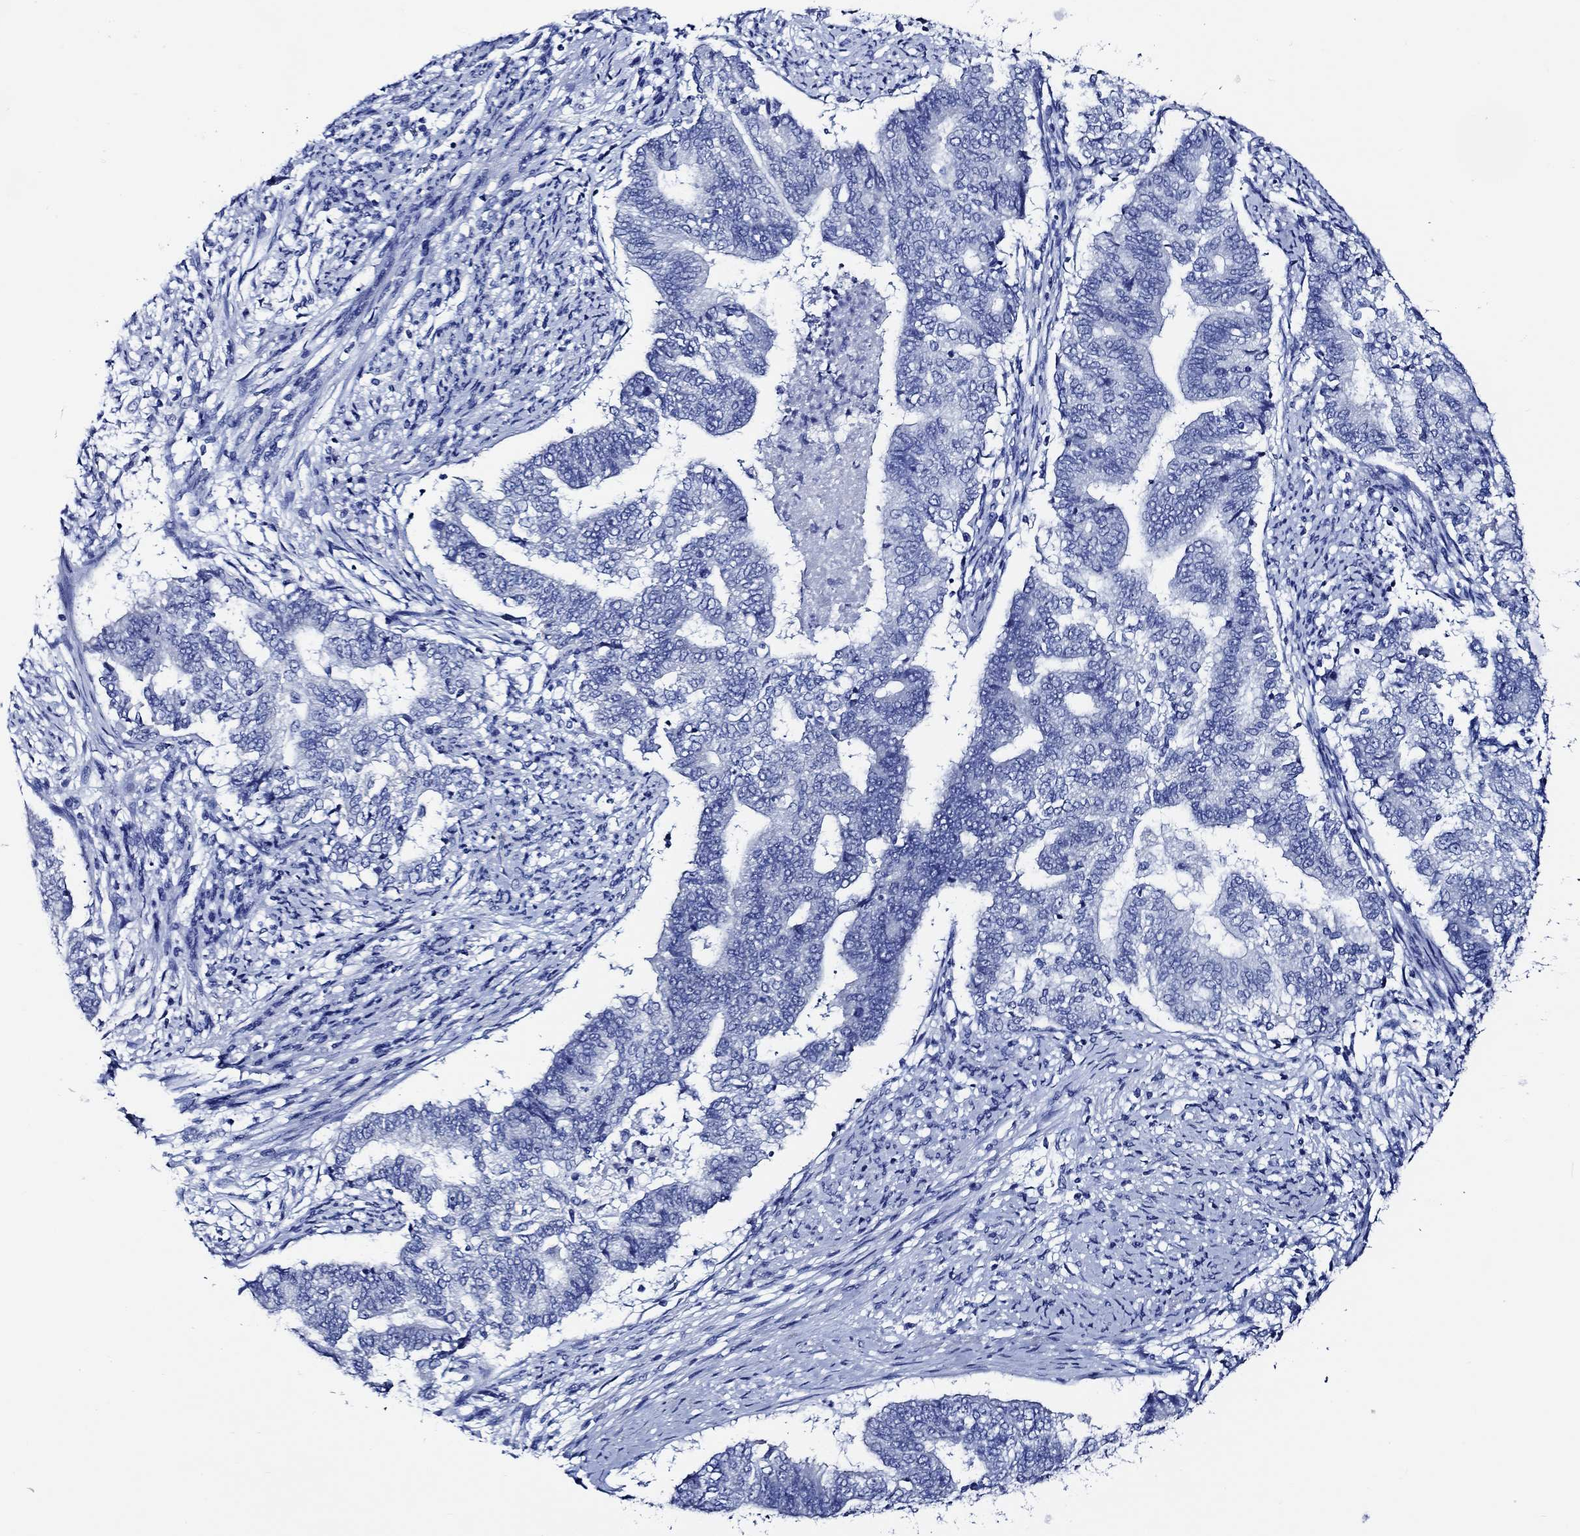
{"staining": {"intensity": "negative", "quantity": "none", "location": "none"}, "tissue": "endometrial cancer", "cell_type": "Tumor cells", "image_type": "cancer", "snomed": [{"axis": "morphology", "description": "Adenocarcinoma, NOS"}, {"axis": "topography", "description": "Endometrium"}], "caption": "IHC photomicrograph of neoplastic tissue: endometrial adenocarcinoma stained with DAB displays no significant protein positivity in tumor cells. (DAB (3,3'-diaminobenzidine) IHC, high magnification).", "gene": "WDR62", "patient": {"sex": "female", "age": 65}}